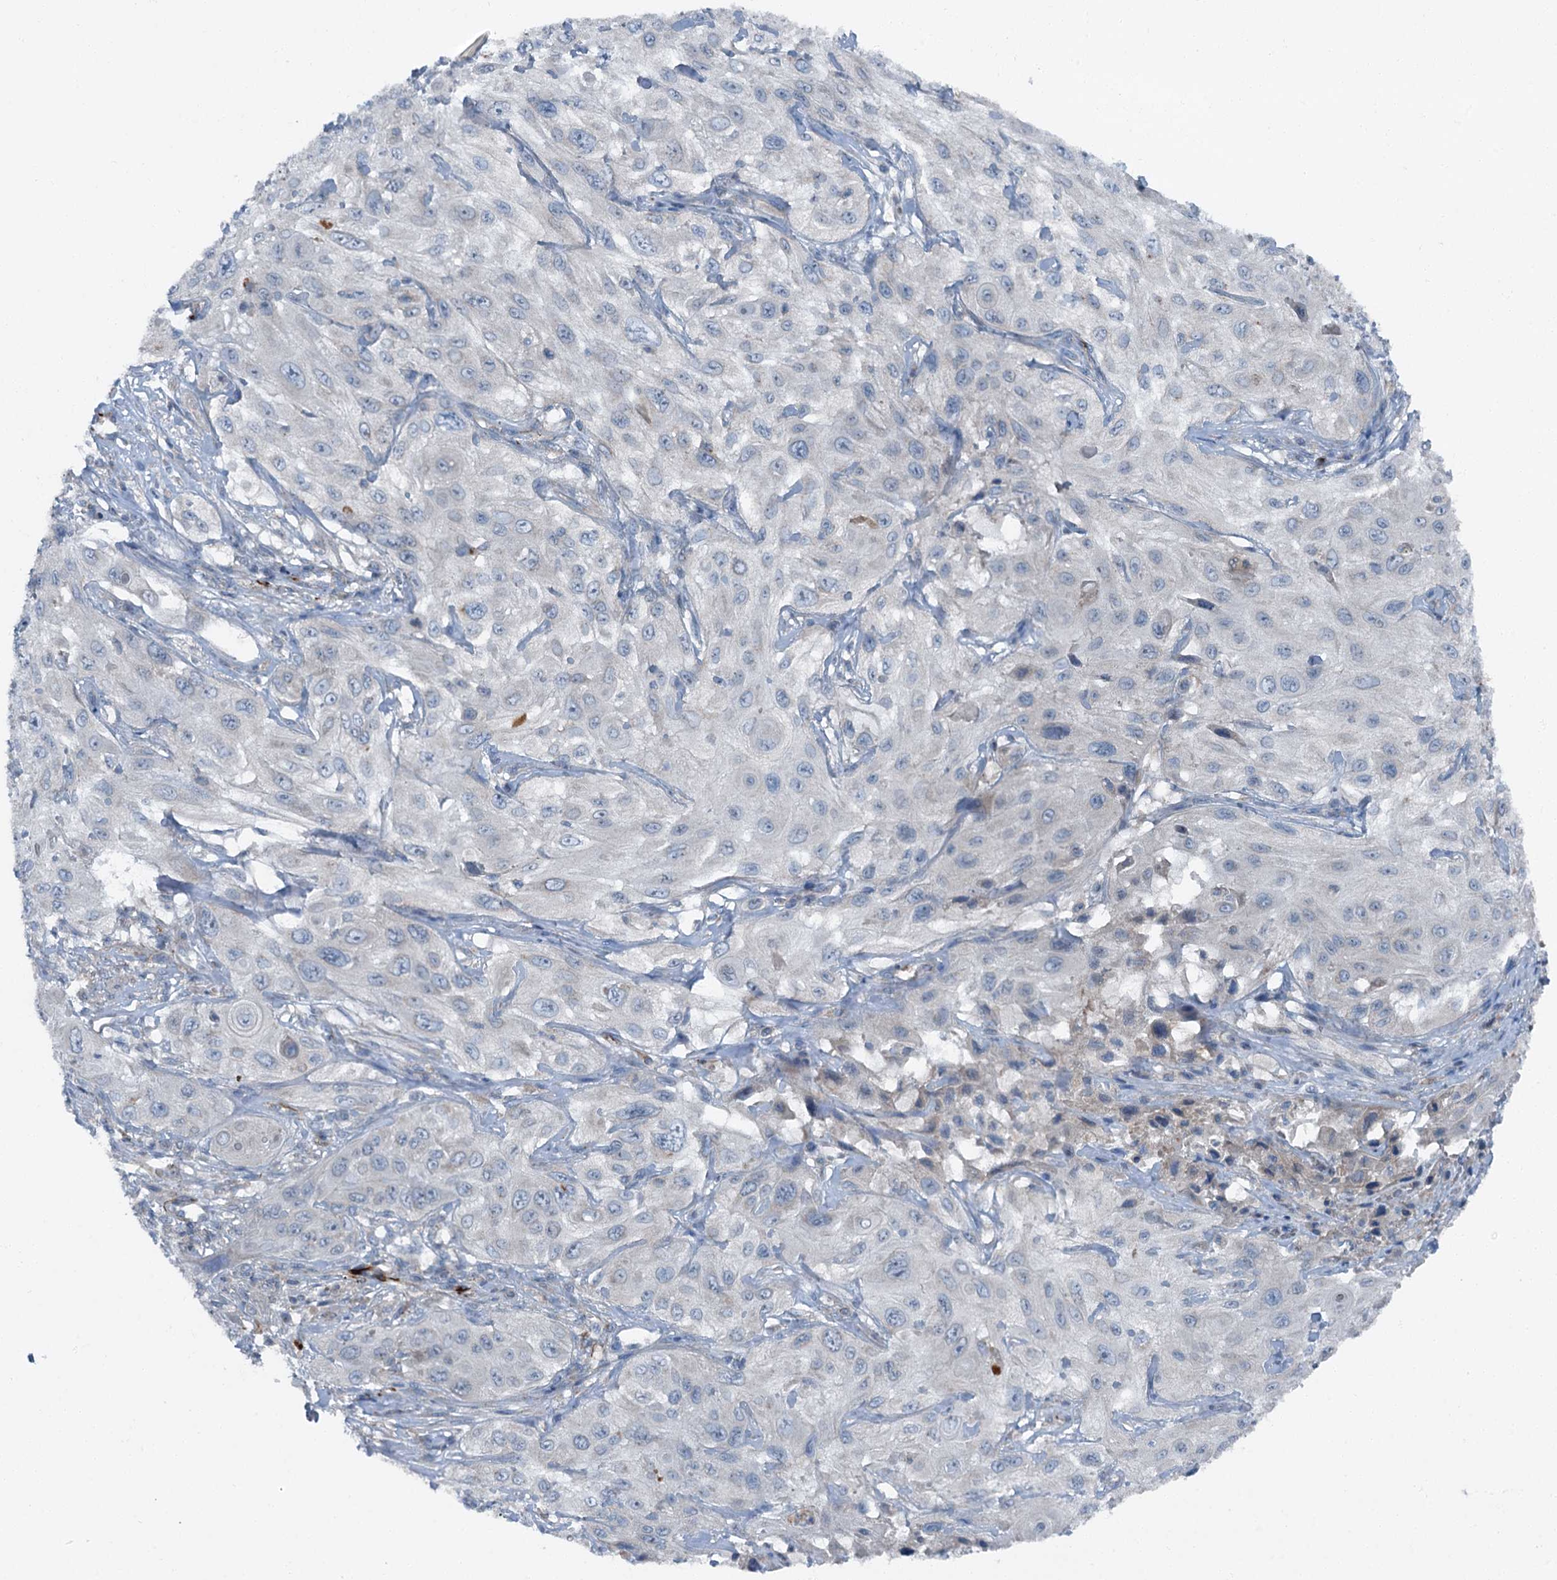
{"staining": {"intensity": "negative", "quantity": "none", "location": "none"}, "tissue": "cervical cancer", "cell_type": "Tumor cells", "image_type": "cancer", "snomed": [{"axis": "morphology", "description": "Squamous cell carcinoma, NOS"}, {"axis": "topography", "description": "Cervix"}], "caption": "DAB immunohistochemical staining of cervical squamous cell carcinoma exhibits no significant positivity in tumor cells. (DAB immunohistochemistry, high magnification).", "gene": "AXL", "patient": {"sex": "female", "age": 42}}